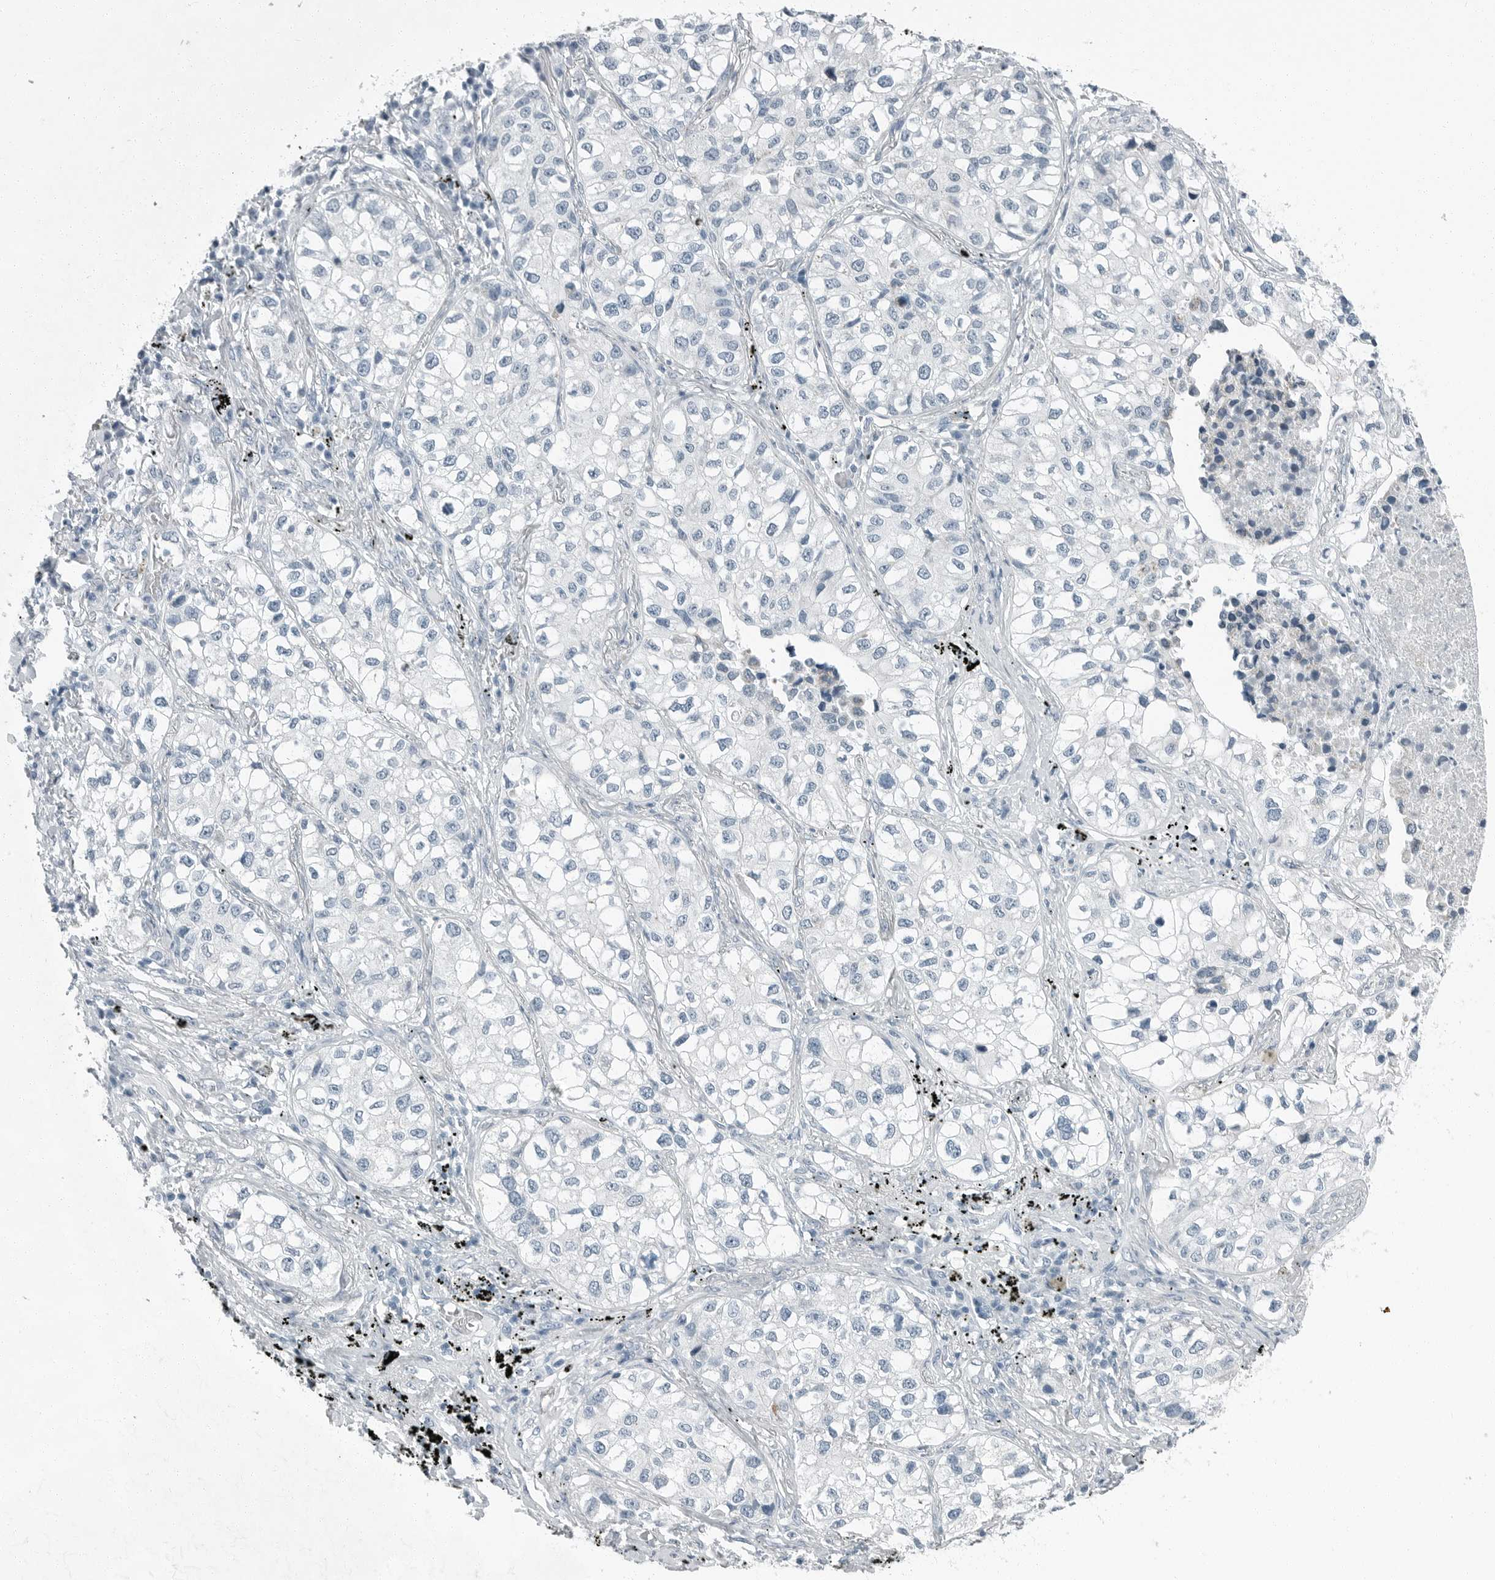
{"staining": {"intensity": "negative", "quantity": "none", "location": "none"}, "tissue": "lung cancer", "cell_type": "Tumor cells", "image_type": "cancer", "snomed": [{"axis": "morphology", "description": "Adenocarcinoma, NOS"}, {"axis": "topography", "description": "Lung"}], "caption": "There is no significant staining in tumor cells of adenocarcinoma (lung).", "gene": "ZPBP2", "patient": {"sex": "male", "age": 63}}